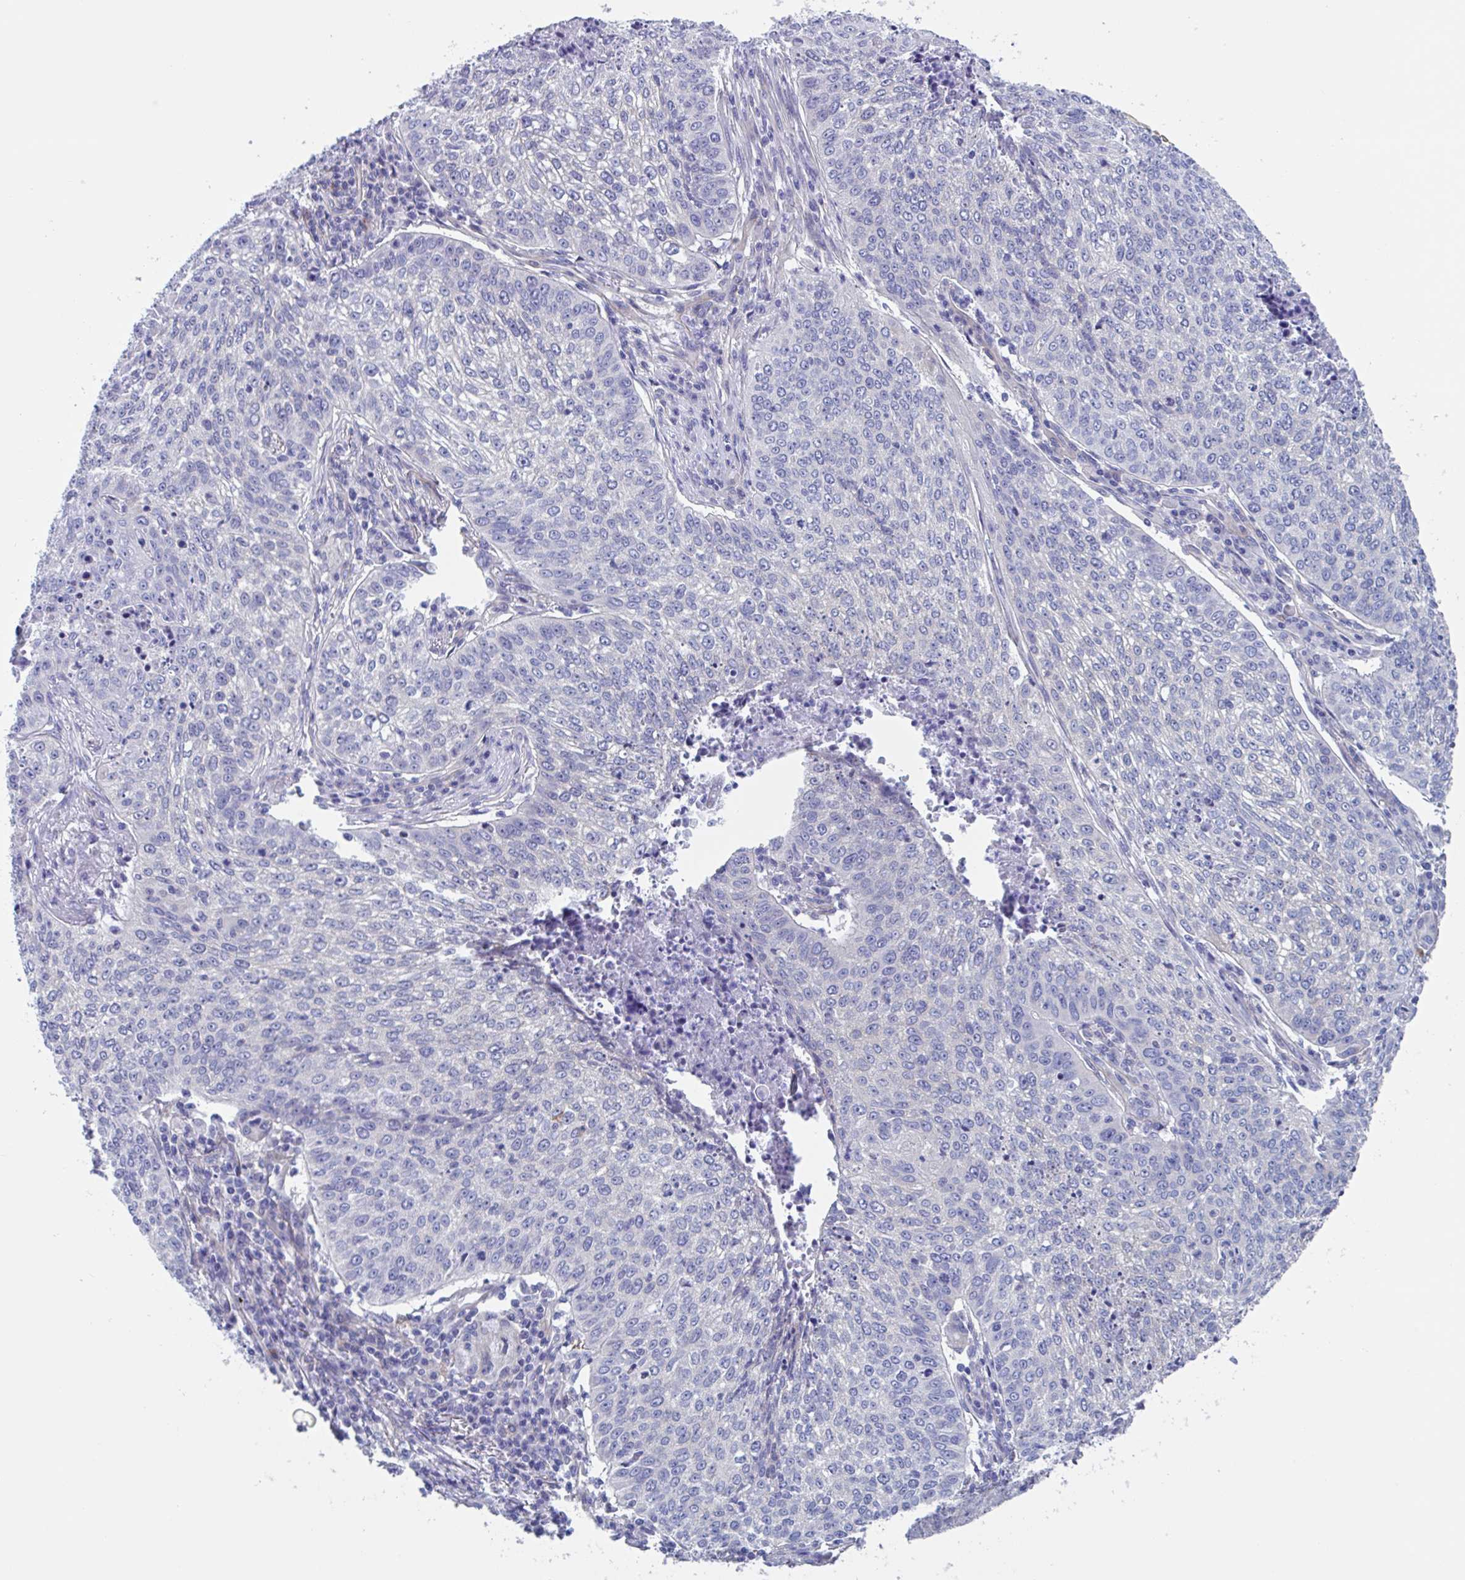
{"staining": {"intensity": "negative", "quantity": "none", "location": "none"}, "tissue": "lung cancer", "cell_type": "Tumor cells", "image_type": "cancer", "snomed": [{"axis": "morphology", "description": "Squamous cell carcinoma, NOS"}, {"axis": "topography", "description": "Lung"}], "caption": "IHC photomicrograph of lung cancer stained for a protein (brown), which displays no positivity in tumor cells.", "gene": "LPIN3", "patient": {"sex": "male", "age": 63}}